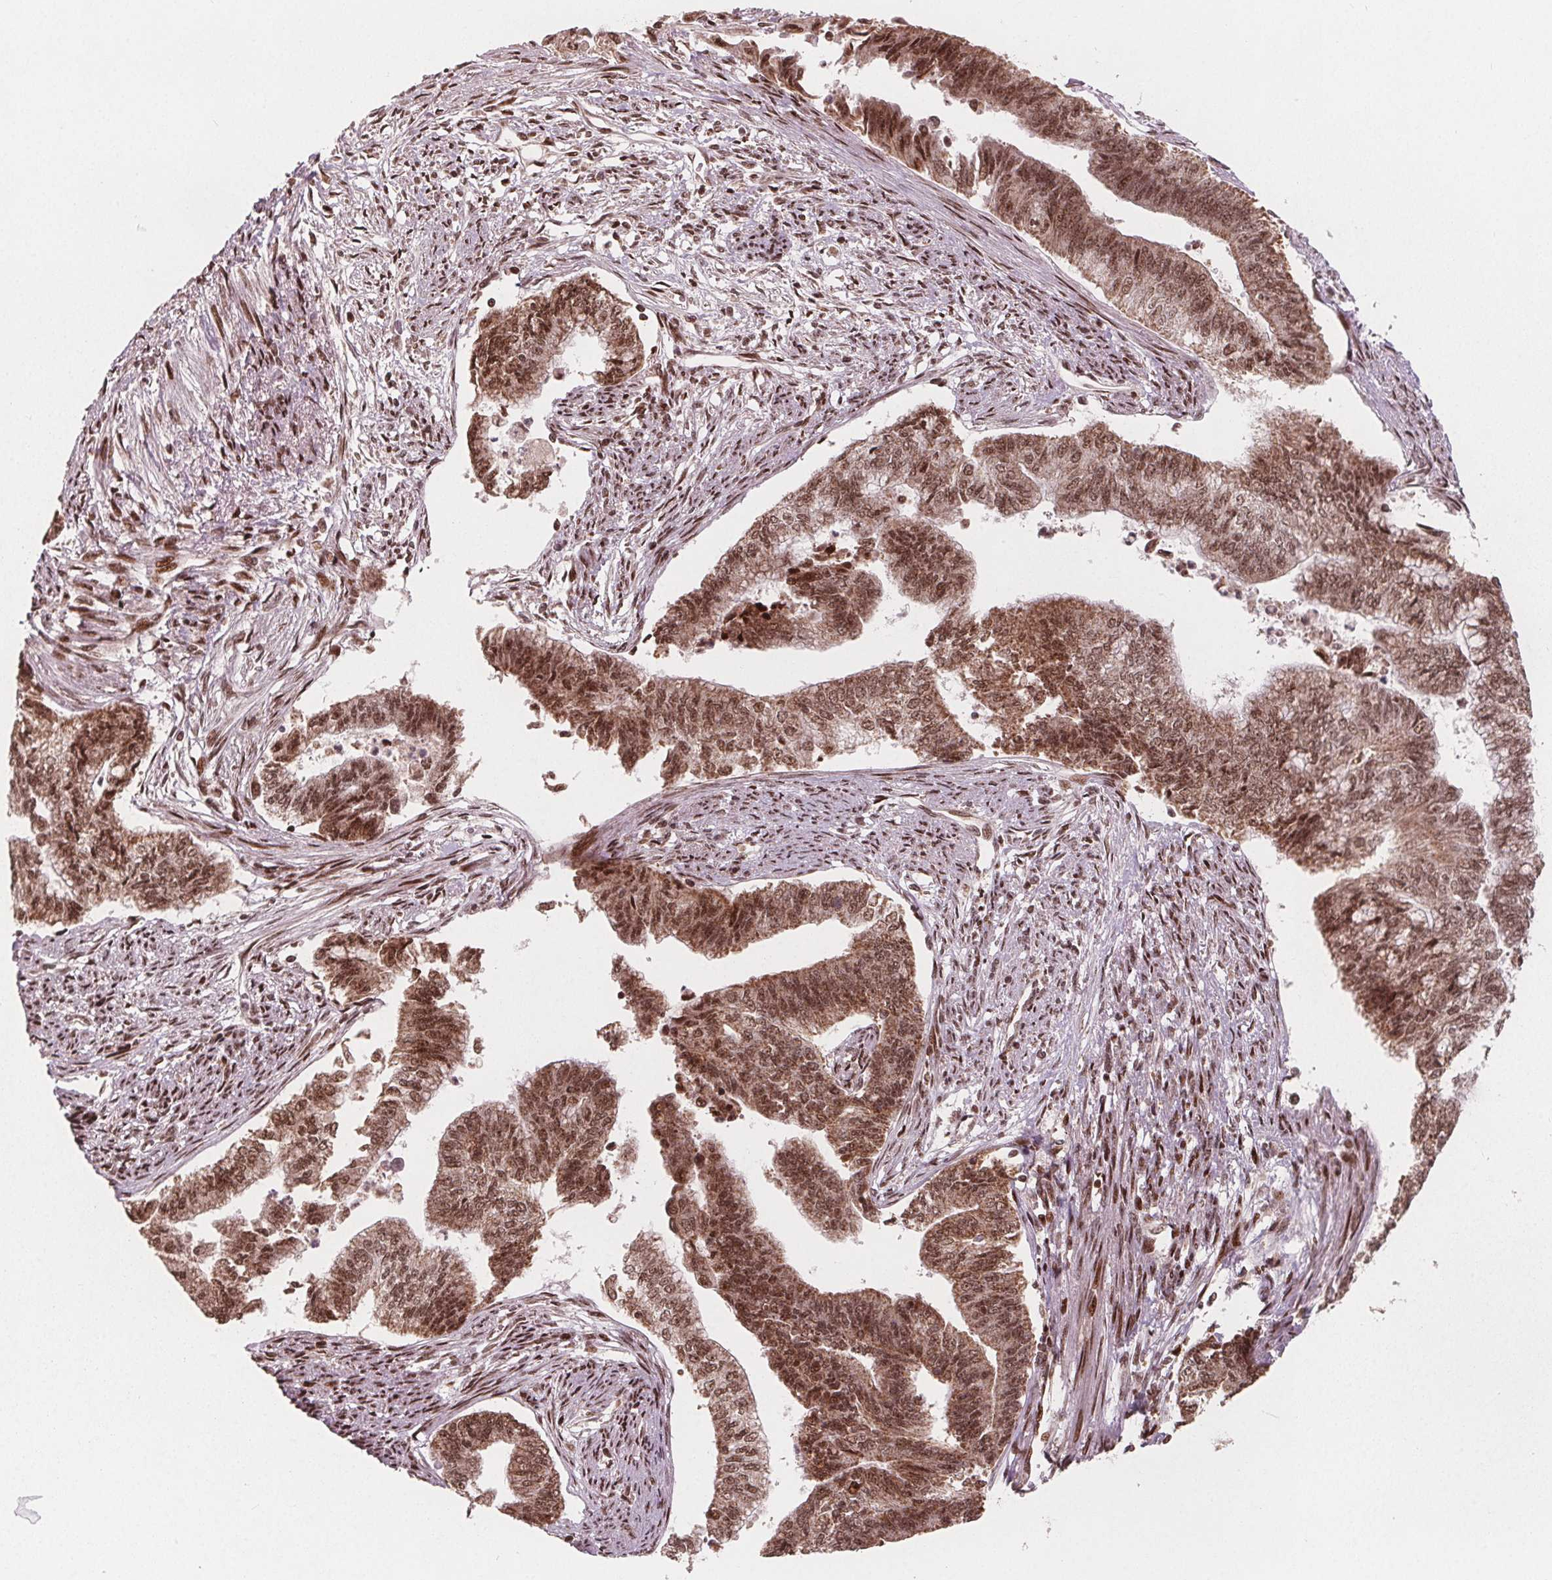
{"staining": {"intensity": "moderate", "quantity": ">75%", "location": "cytoplasmic/membranous,nuclear"}, "tissue": "endometrial cancer", "cell_type": "Tumor cells", "image_type": "cancer", "snomed": [{"axis": "morphology", "description": "Adenocarcinoma, NOS"}, {"axis": "topography", "description": "Endometrium"}], "caption": "Moderate cytoplasmic/membranous and nuclear expression is identified in about >75% of tumor cells in endometrial cancer (adenocarcinoma).", "gene": "SNRNP35", "patient": {"sex": "female", "age": 65}}